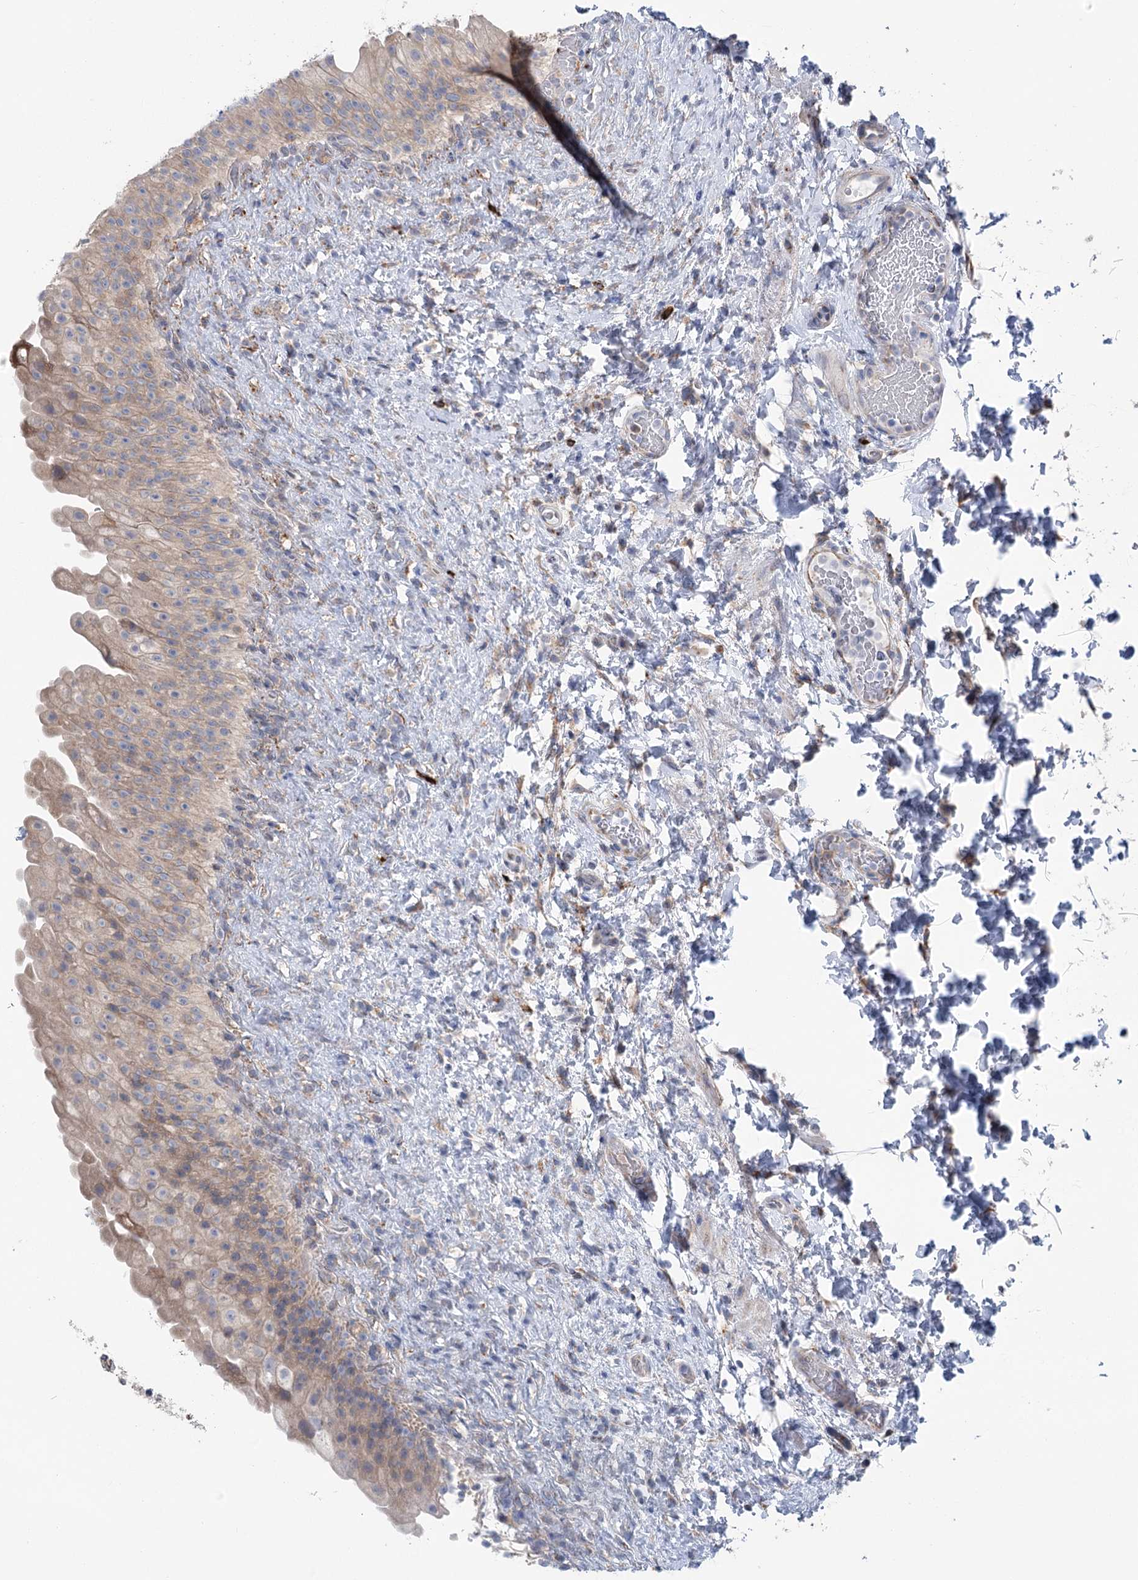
{"staining": {"intensity": "weak", "quantity": "<25%", "location": "cytoplasmic/membranous"}, "tissue": "urinary bladder", "cell_type": "Urothelial cells", "image_type": "normal", "snomed": [{"axis": "morphology", "description": "Normal tissue, NOS"}, {"axis": "topography", "description": "Urinary bladder"}], "caption": "Micrograph shows no protein staining in urothelial cells of normal urinary bladder.", "gene": "METTL24", "patient": {"sex": "female", "age": 27}}